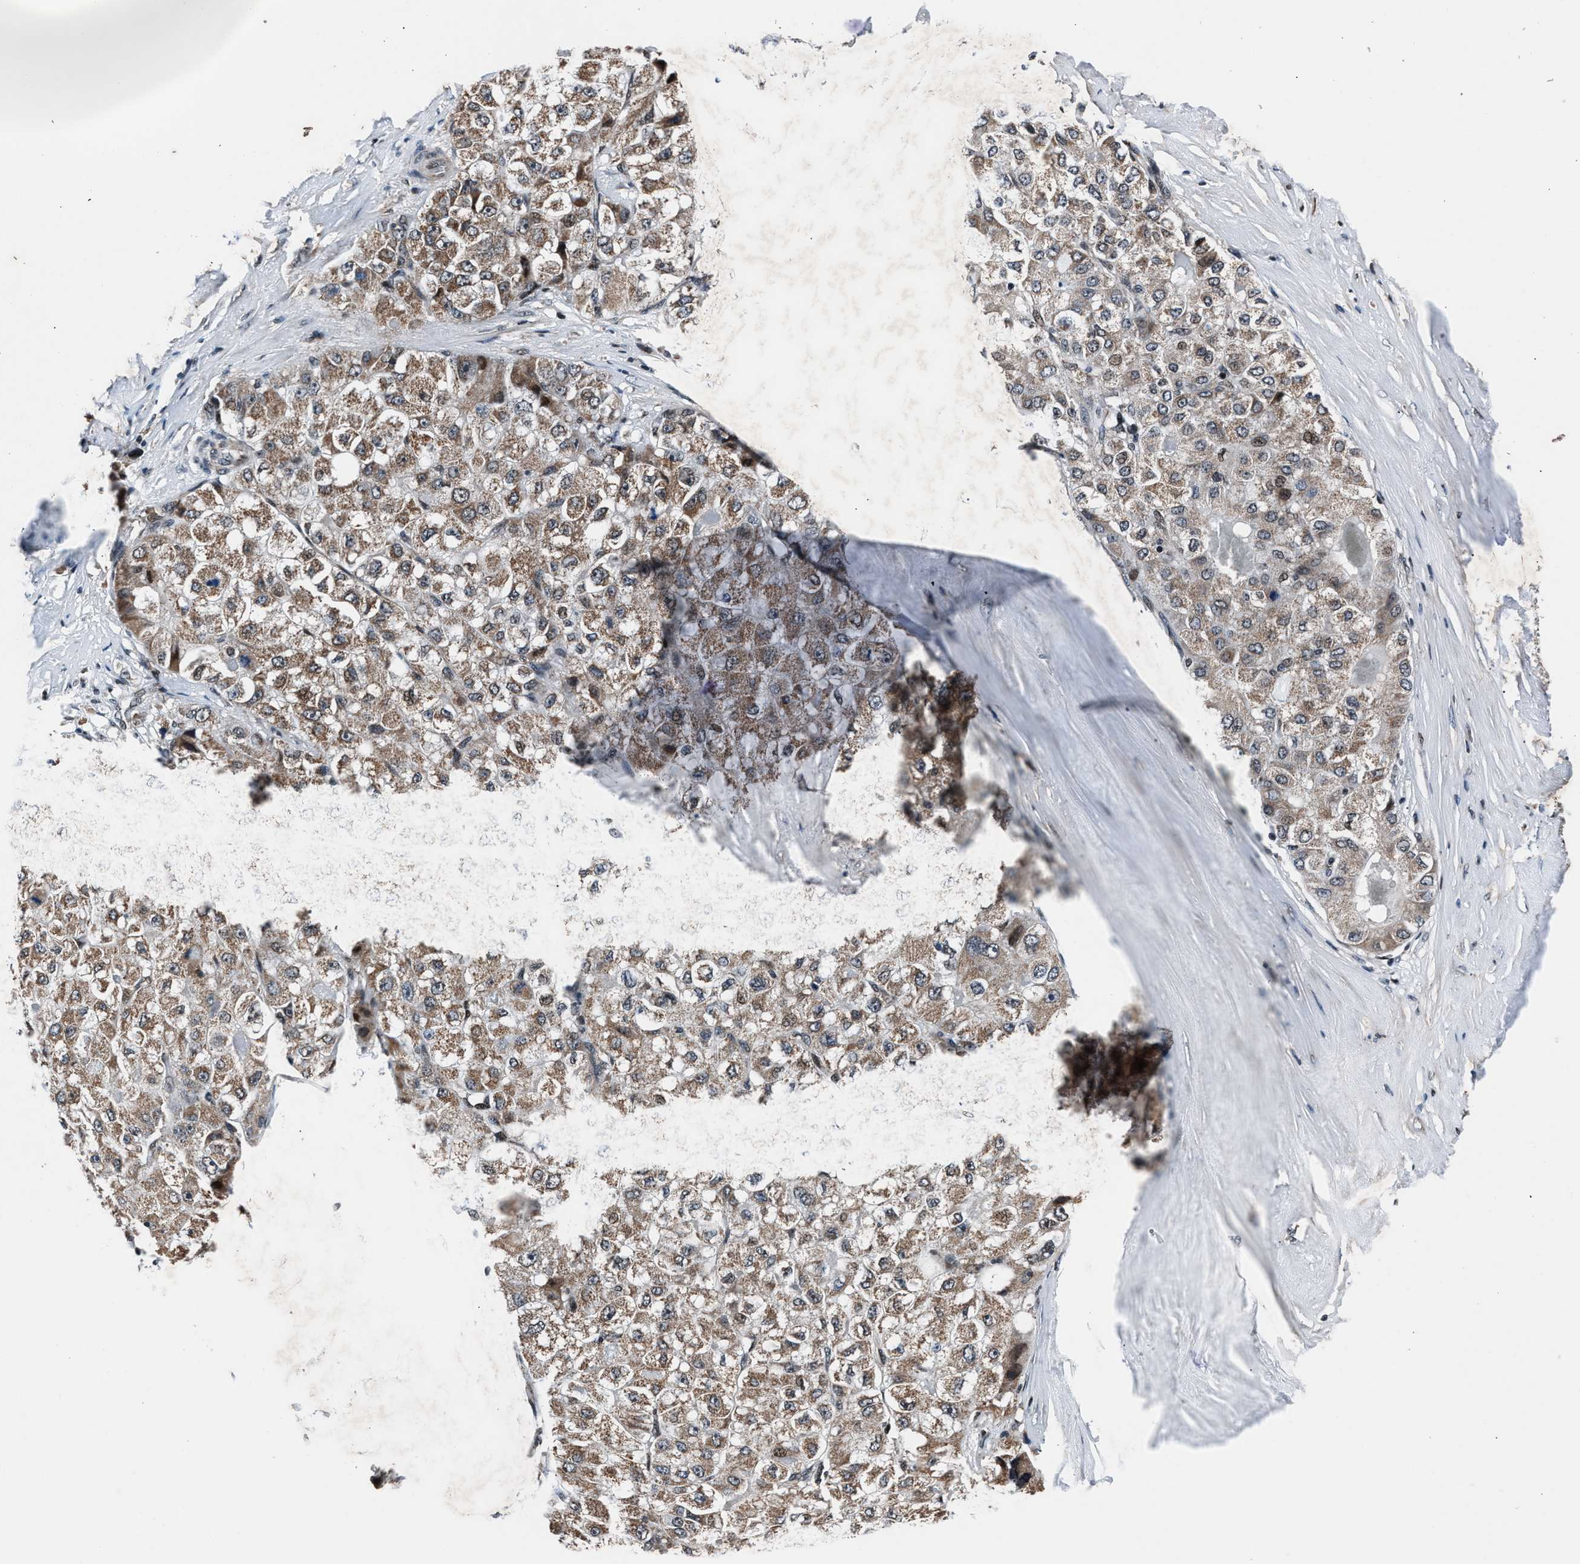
{"staining": {"intensity": "moderate", "quantity": ">75%", "location": "cytoplasmic/membranous,nuclear"}, "tissue": "liver cancer", "cell_type": "Tumor cells", "image_type": "cancer", "snomed": [{"axis": "morphology", "description": "Carcinoma, Hepatocellular, NOS"}, {"axis": "topography", "description": "Liver"}], "caption": "Protein analysis of liver cancer (hepatocellular carcinoma) tissue displays moderate cytoplasmic/membranous and nuclear expression in approximately >75% of tumor cells. The staining is performed using DAB brown chromogen to label protein expression. The nuclei are counter-stained blue using hematoxylin.", "gene": "PRRC2B", "patient": {"sex": "male", "age": 80}}